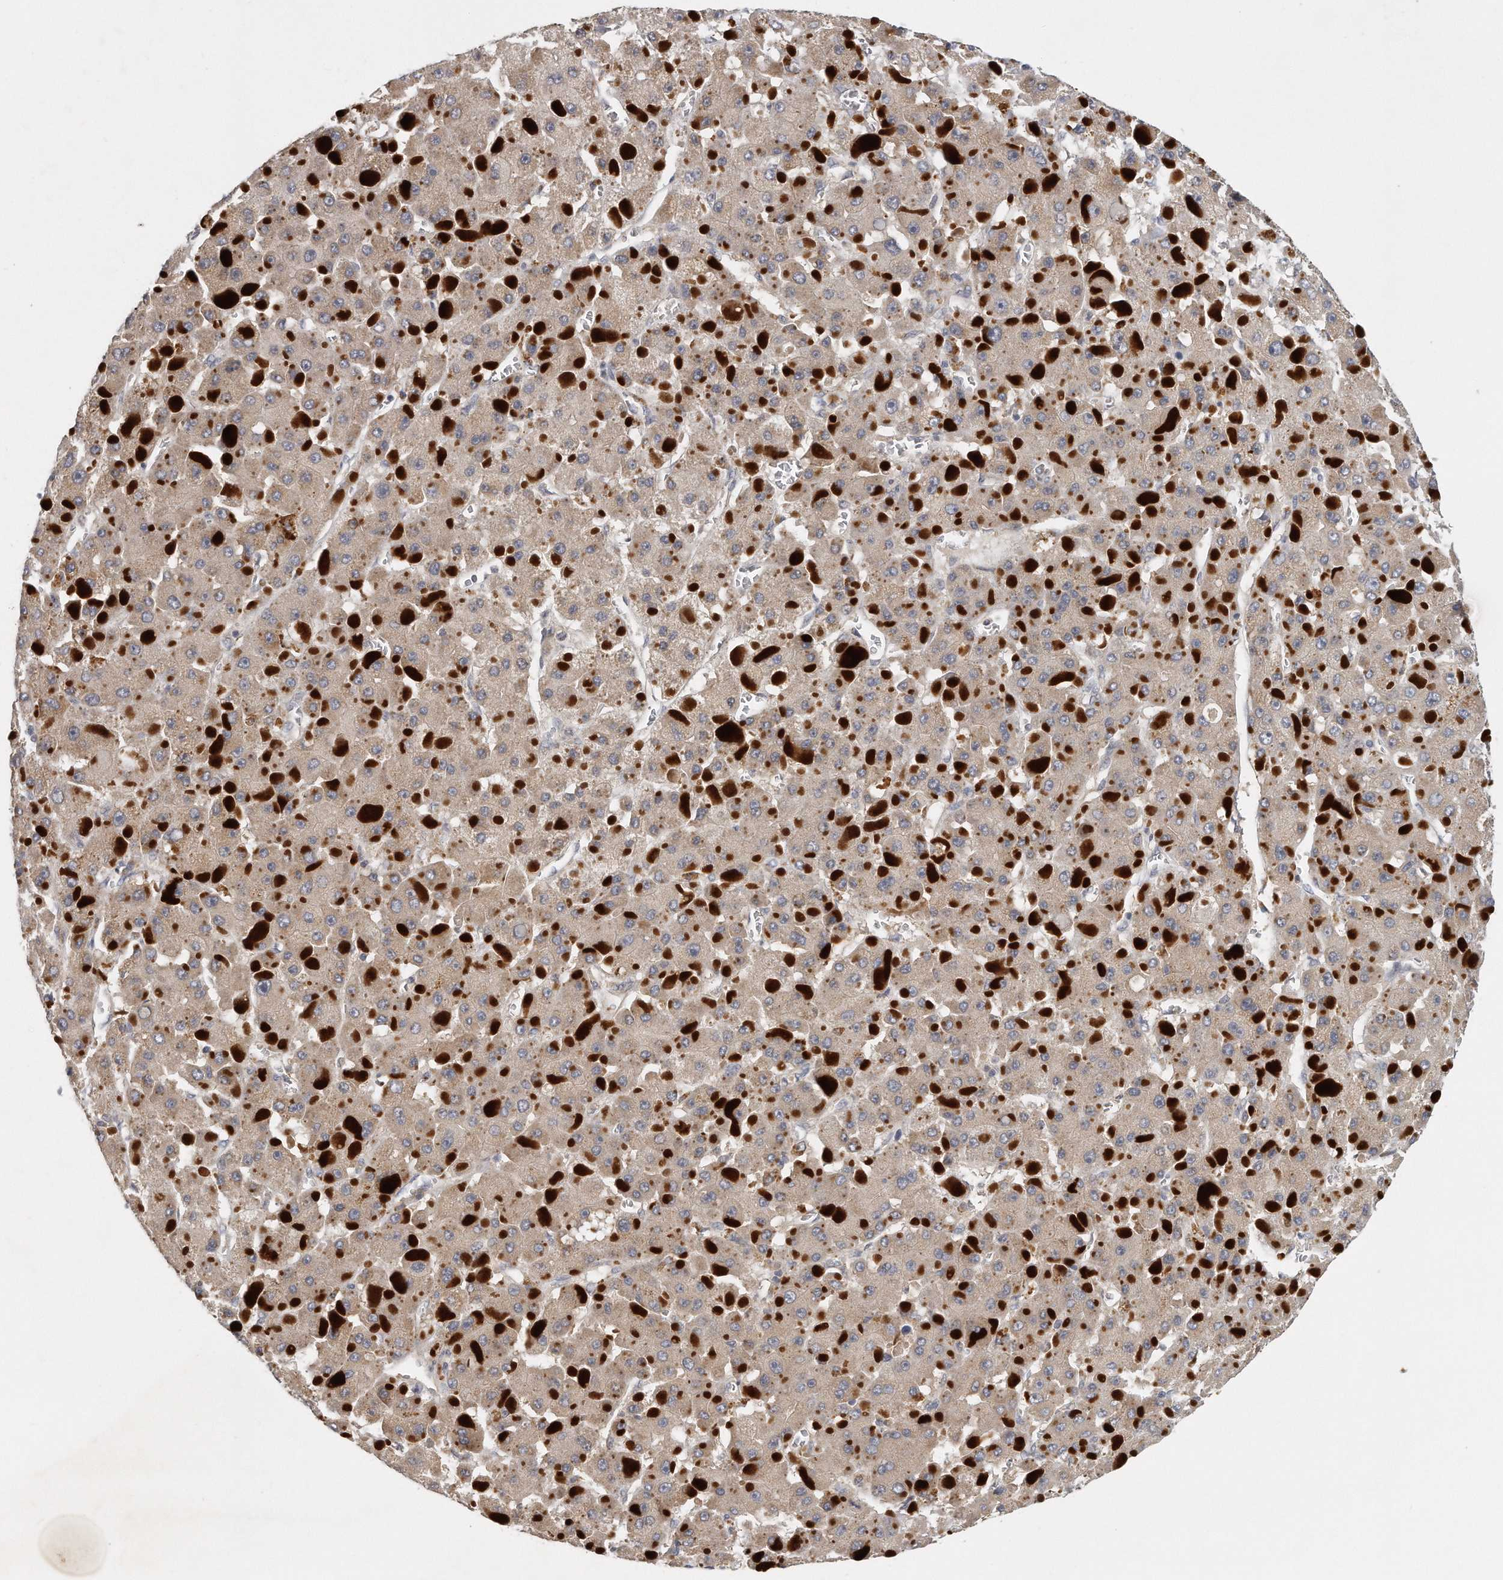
{"staining": {"intensity": "weak", "quantity": ">75%", "location": "cytoplasmic/membranous"}, "tissue": "liver cancer", "cell_type": "Tumor cells", "image_type": "cancer", "snomed": [{"axis": "morphology", "description": "Carcinoma, Hepatocellular, NOS"}, {"axis": "topography", "description": "Liver"}], "caption": "DAB immunohistochemical staining of human hepatocellular carcinoma (liver) shows weak cytoplasmic/membranous protein positivity in about >75% of tumor cells.", "gene": "TRAPPC14", "patient": {"sex": "female", "age": 73}}